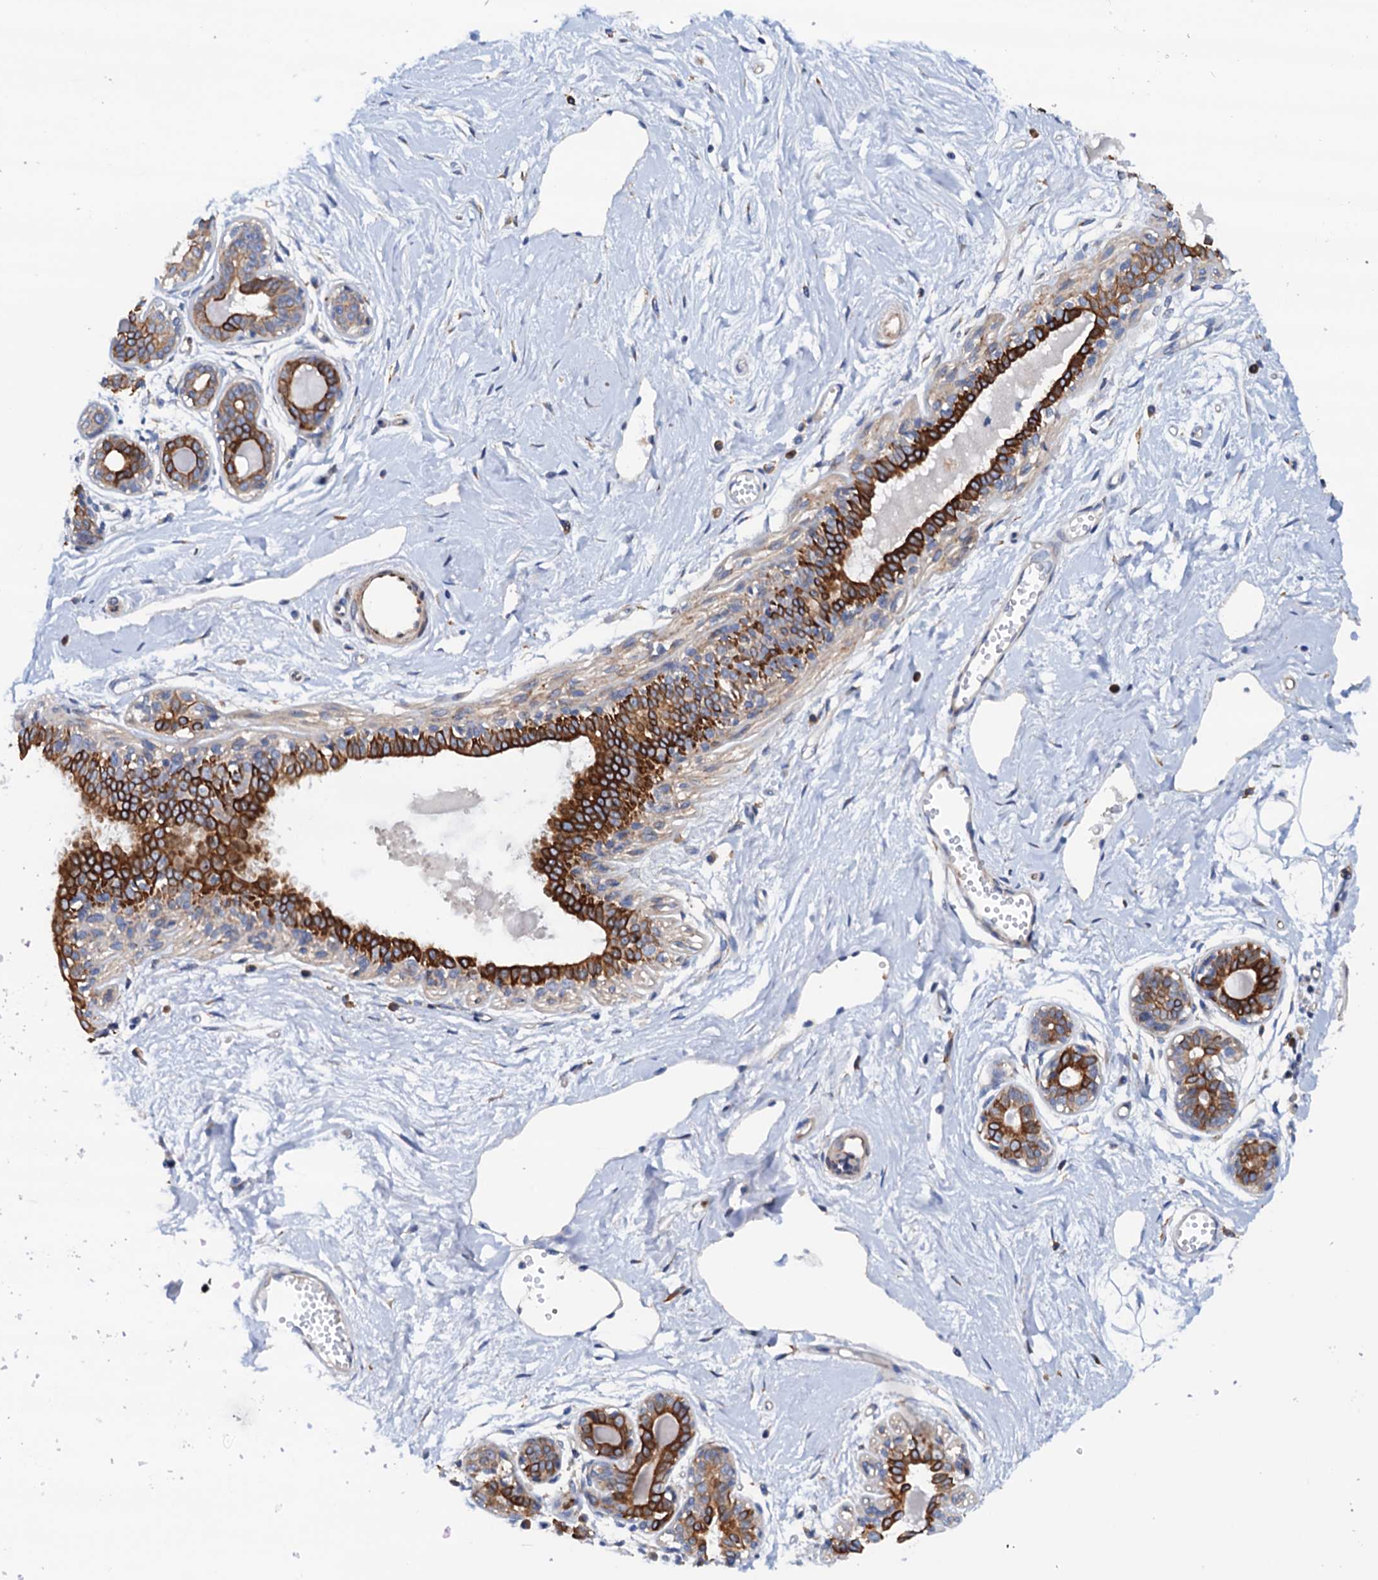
{"staining": {"intensity": "negative", "quantity": "none", "location": "none"}, "tissue": "breast", "cell_type": "Adipocytes", "image_type": "normal", "snomed": [{"axis": "morphology", "description": "Normal tissue, NOS"}, {"axis": "topography", "description": "Breast"}], "caption": "This is an IHC image of unremarkable breast. There is no expression in adipocytes.", "gene": "RASSF9", "patient": {"sex": "female", "age": 45}}